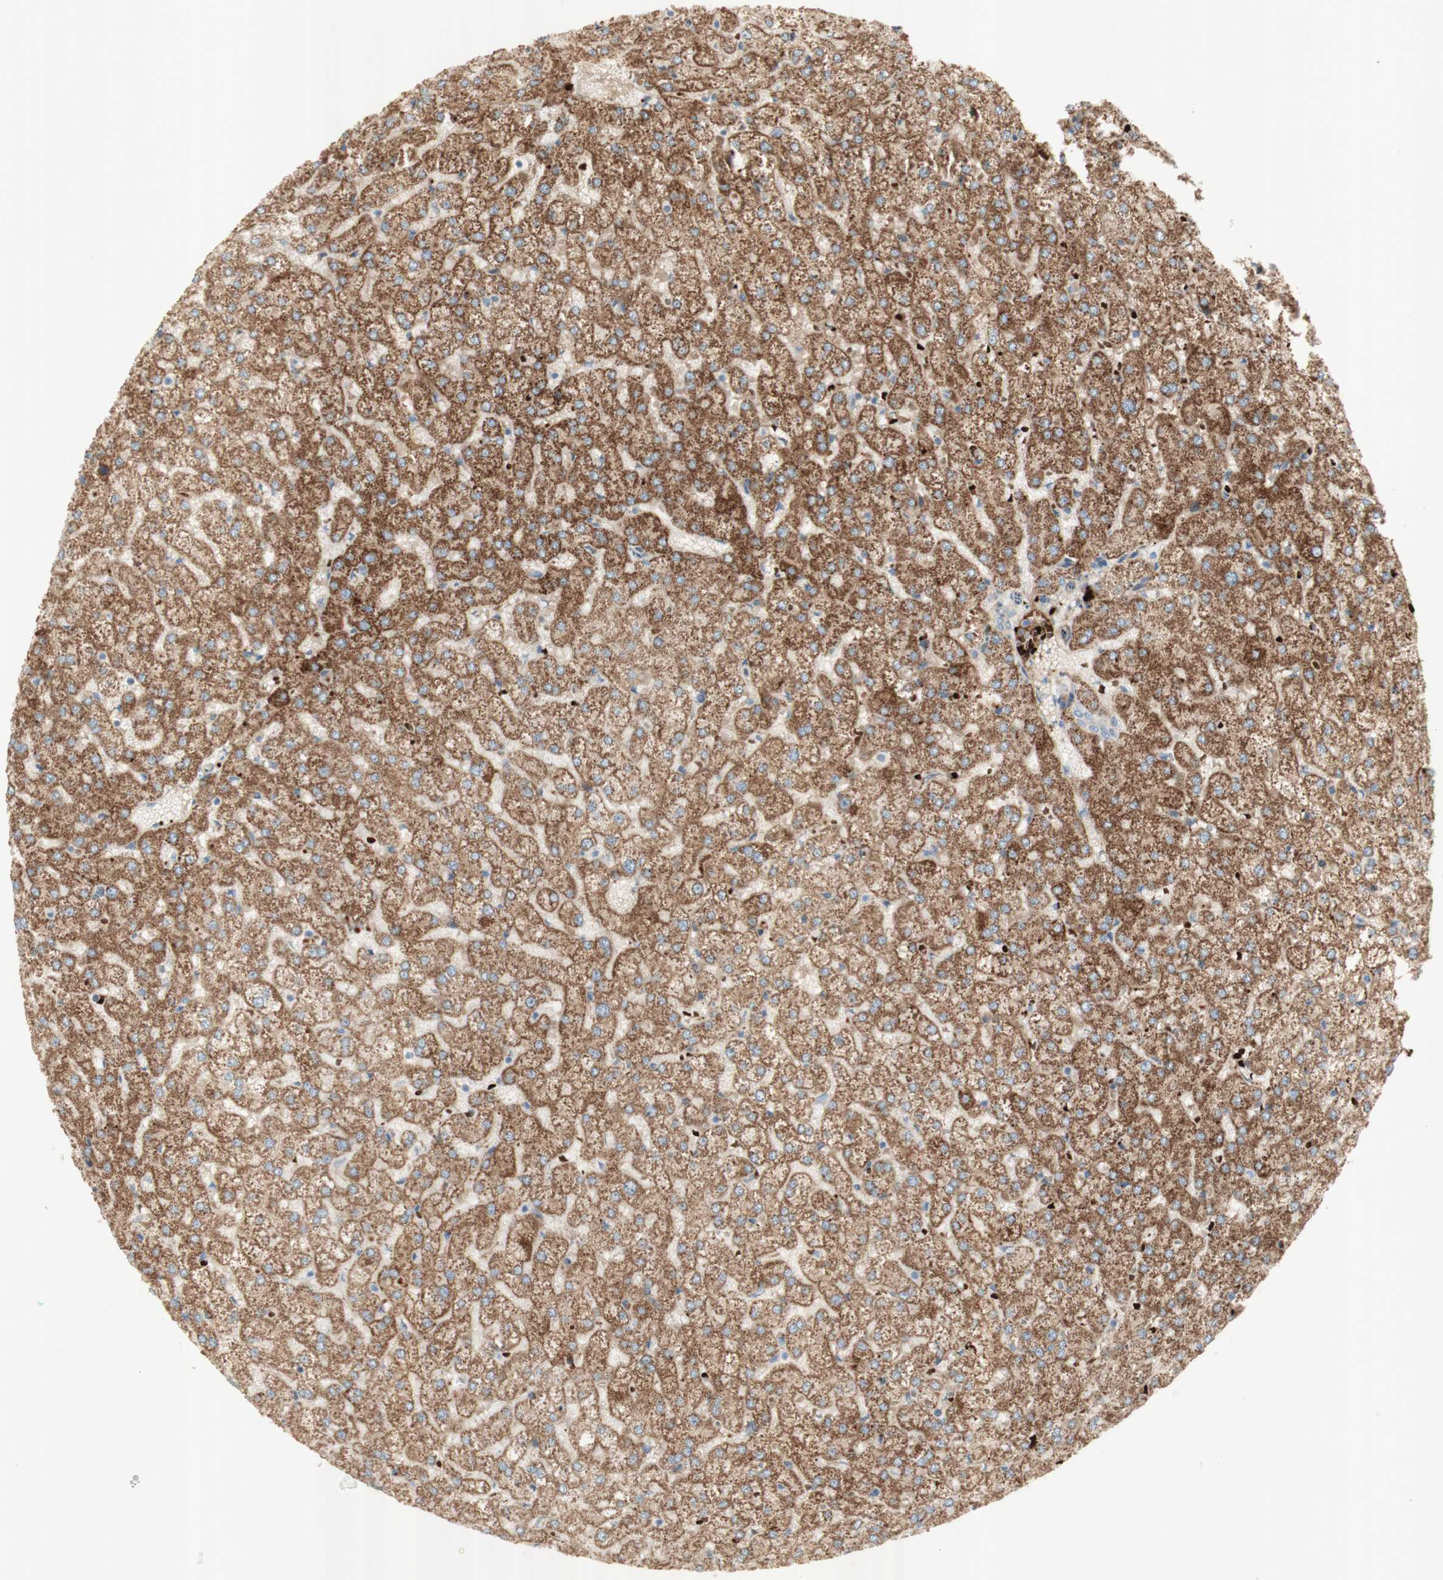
{"staining": {"intensity": "negative", "quantity": "none", "location": "none"}, "tissue": "liver", "cell_type": "Cholangiocytes", "image_type": "normal", "snomed": [{"axis": "morphology", "description": "Normal tissue, NOS"}, {"axis": "topography", "description": "Liver"}], "caption": "IHC of normal liver exhibits no expression in cholangiocytes.", "gene": "GAN", "patient": {"sex": "female", "age": 32}}